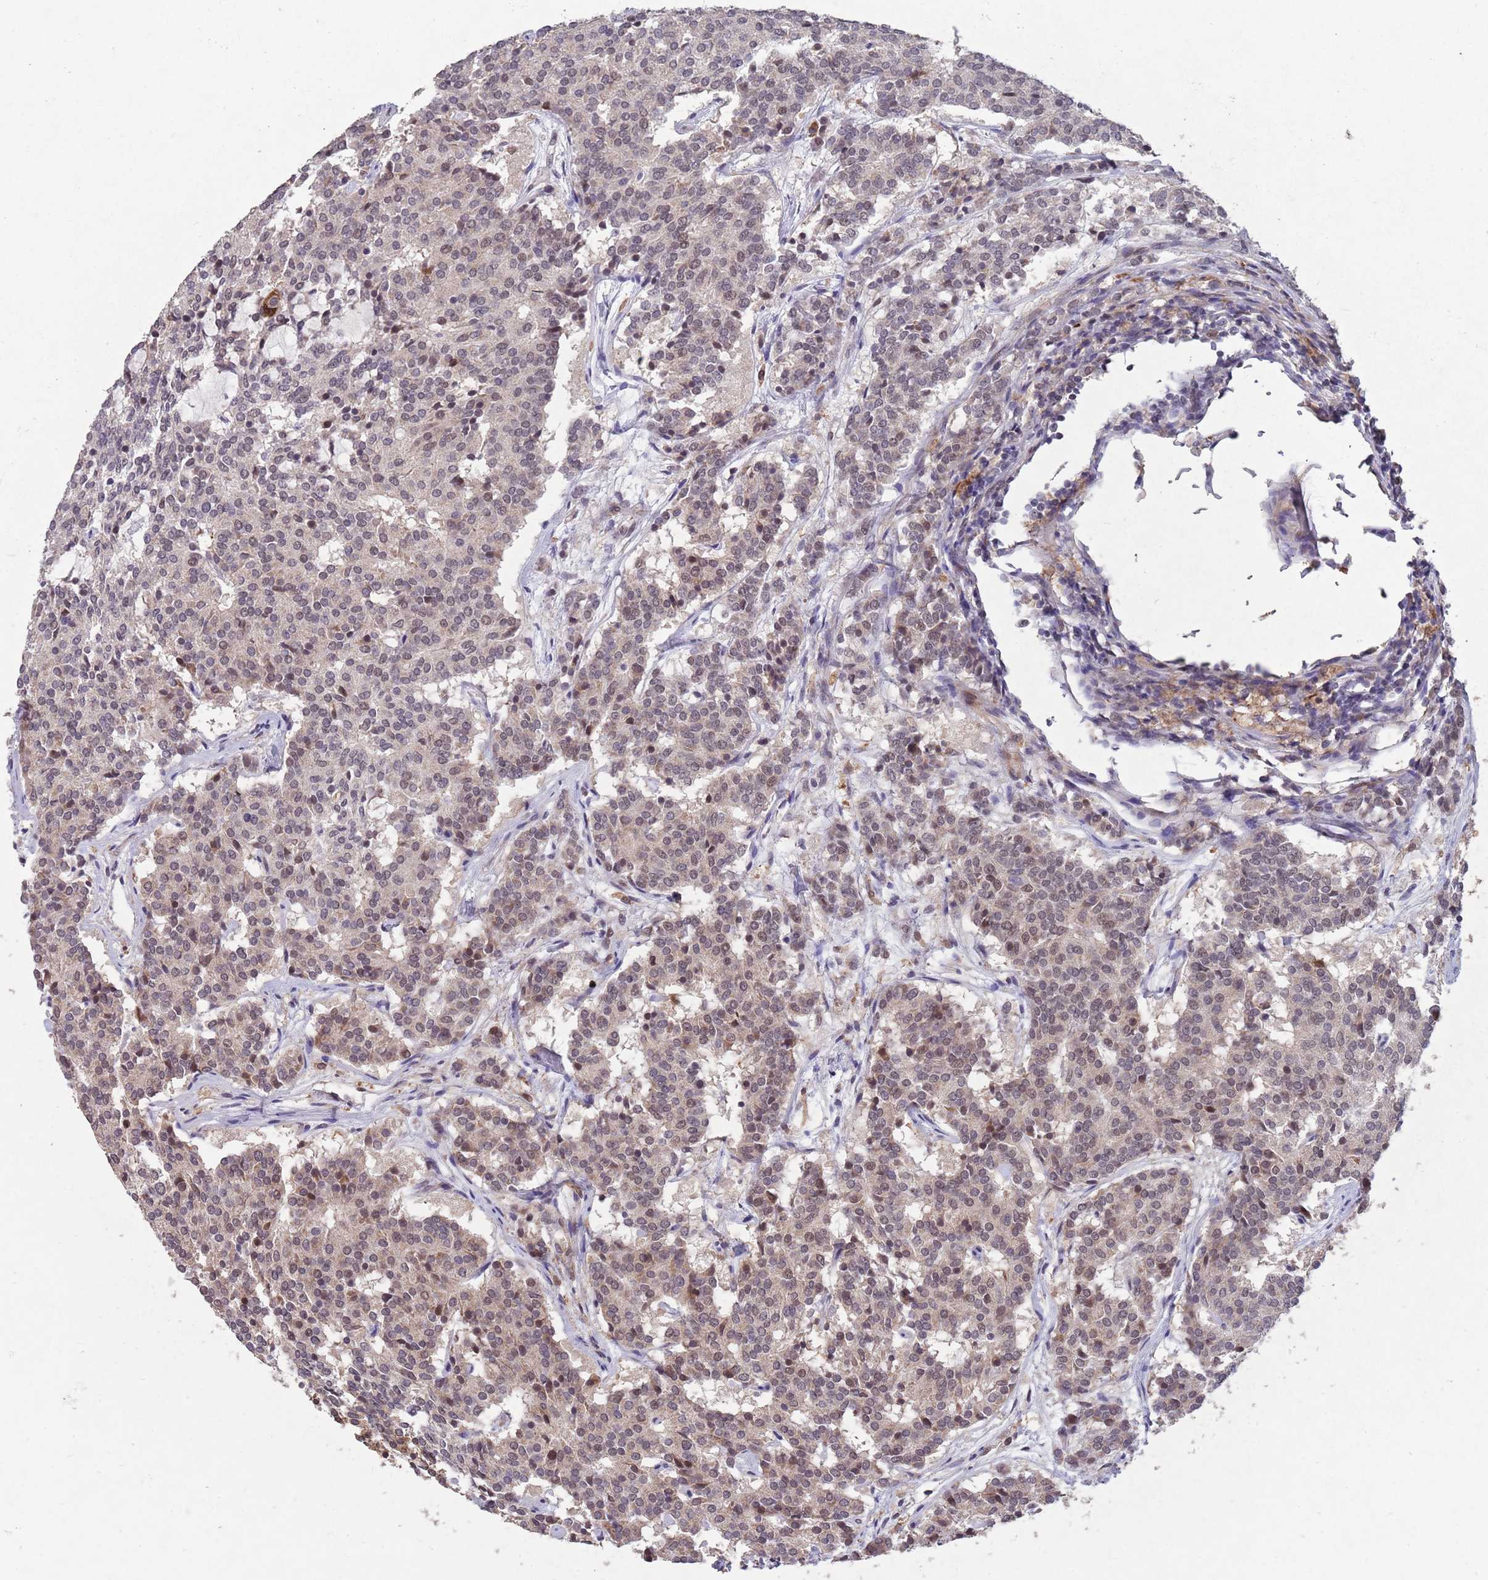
{"staining": {"intensity": "weak", "quantity": "<25%", "location": "nuclear"}, "tissue": "carcinoid", "cell_type": "Tumor cells", "image_type": "cancer", "snomed": [{"axis": "morphology", "description": "Carcinoid, malignant, NOS"}, {"axis": "topography", "description": "Pancreas"}], "caption": "An image of human malignant carcinoid is negative for staining in tumor cells. (Brightfield microscopy of DAB immunohistochemistry at high magnification).", "gene": "ZNF639", "patient": {"sex": "female", "age": 54}}